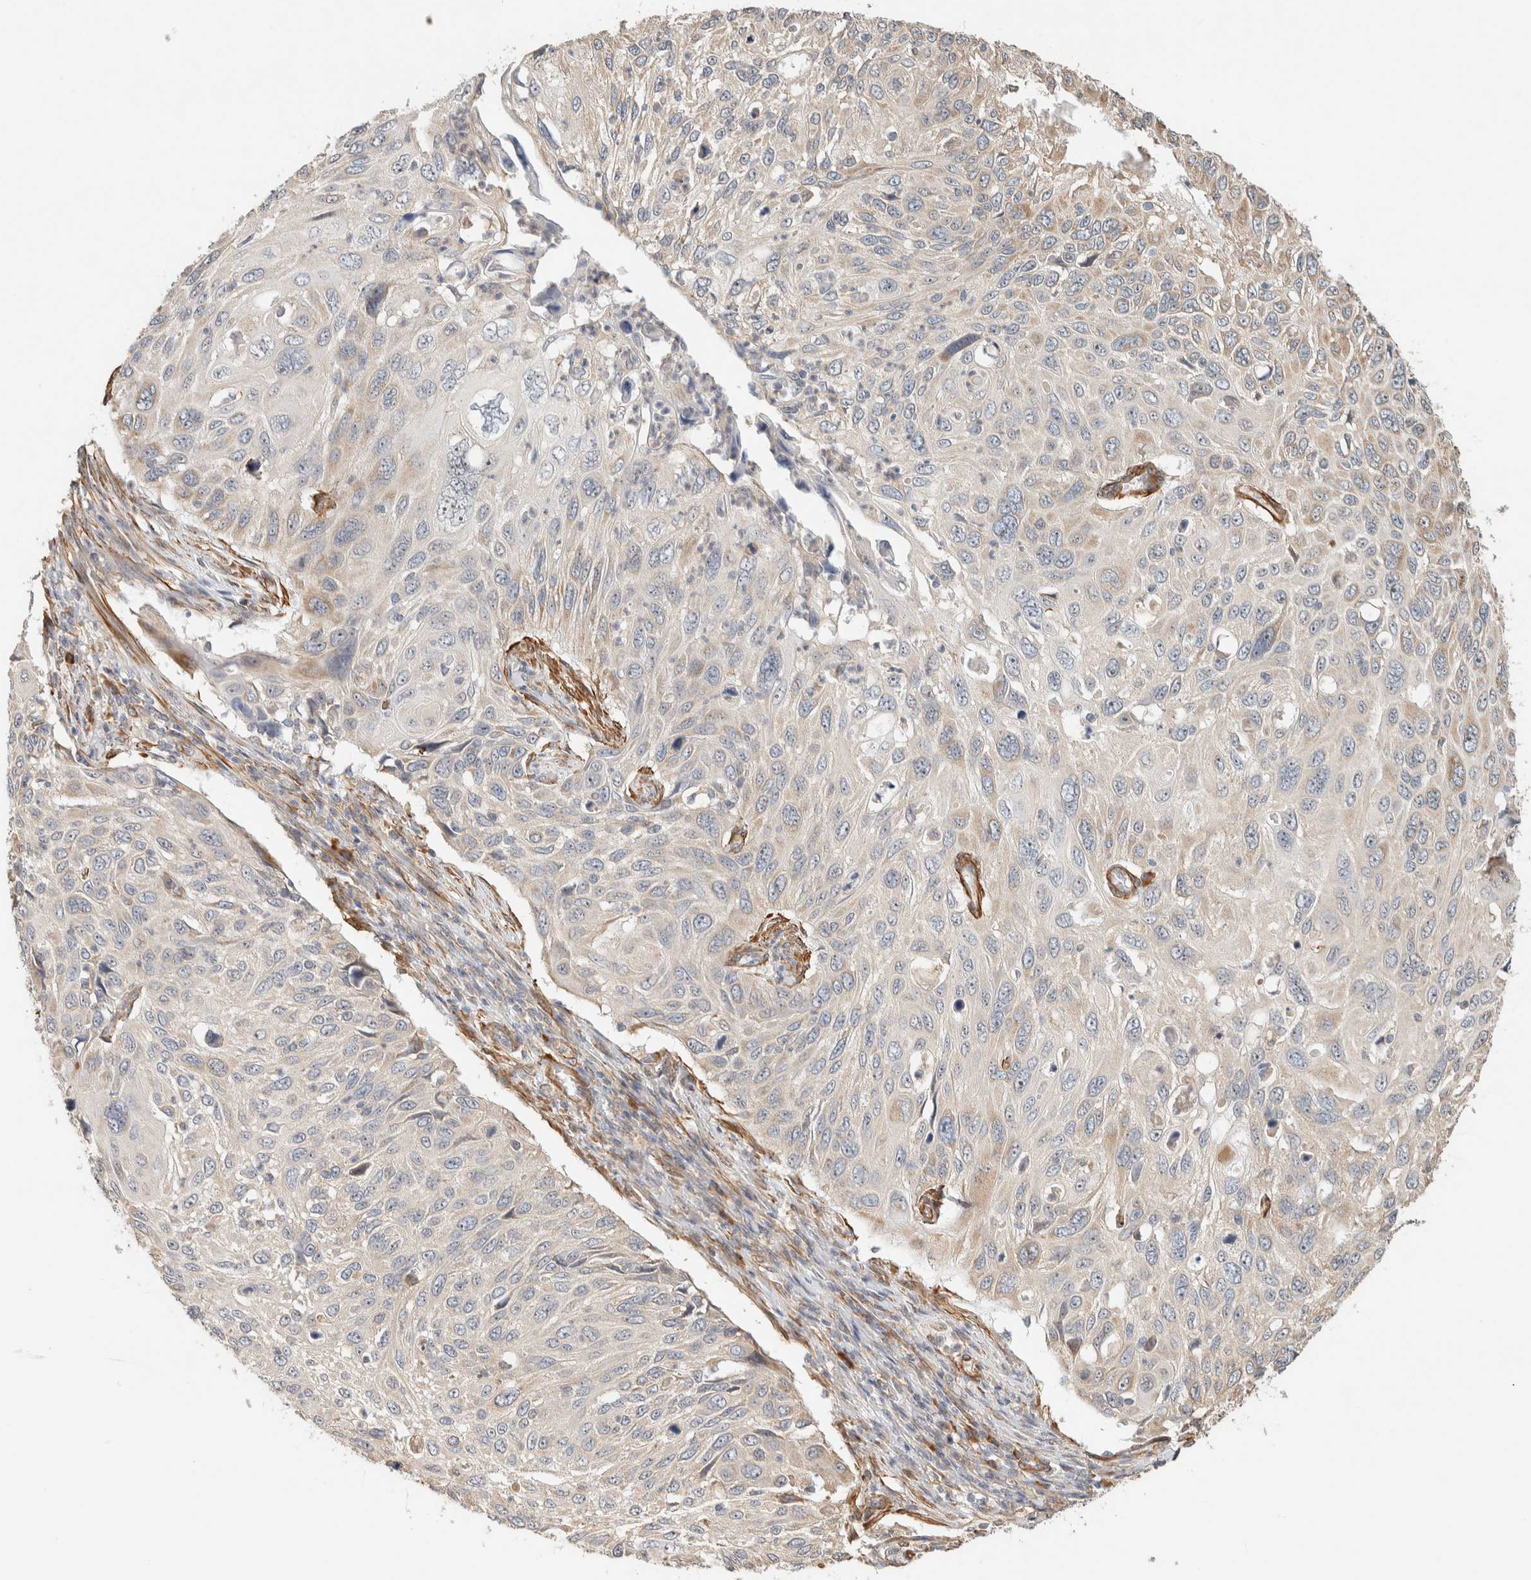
{"staining": {"intensity": "weak", "quantity": "<25%", "location": "cytoplasmic/membranous"}, "tissue": "cervical cancer", "cell_type": "Tumor cells", "image_type": "cancer", "snomed": [{"axis": "morphology", "description": "Squamous cell carcinoma, NOS"}, {"axis": "topography", "description": "Cervix"}], "caption": "Immunohistochemical staining of squamous cell carcinoma (cervical) reveals no significant positivity in tumor cells.", "gene": "KLHL40", "patient": {"sex": "female", "age": 70}}